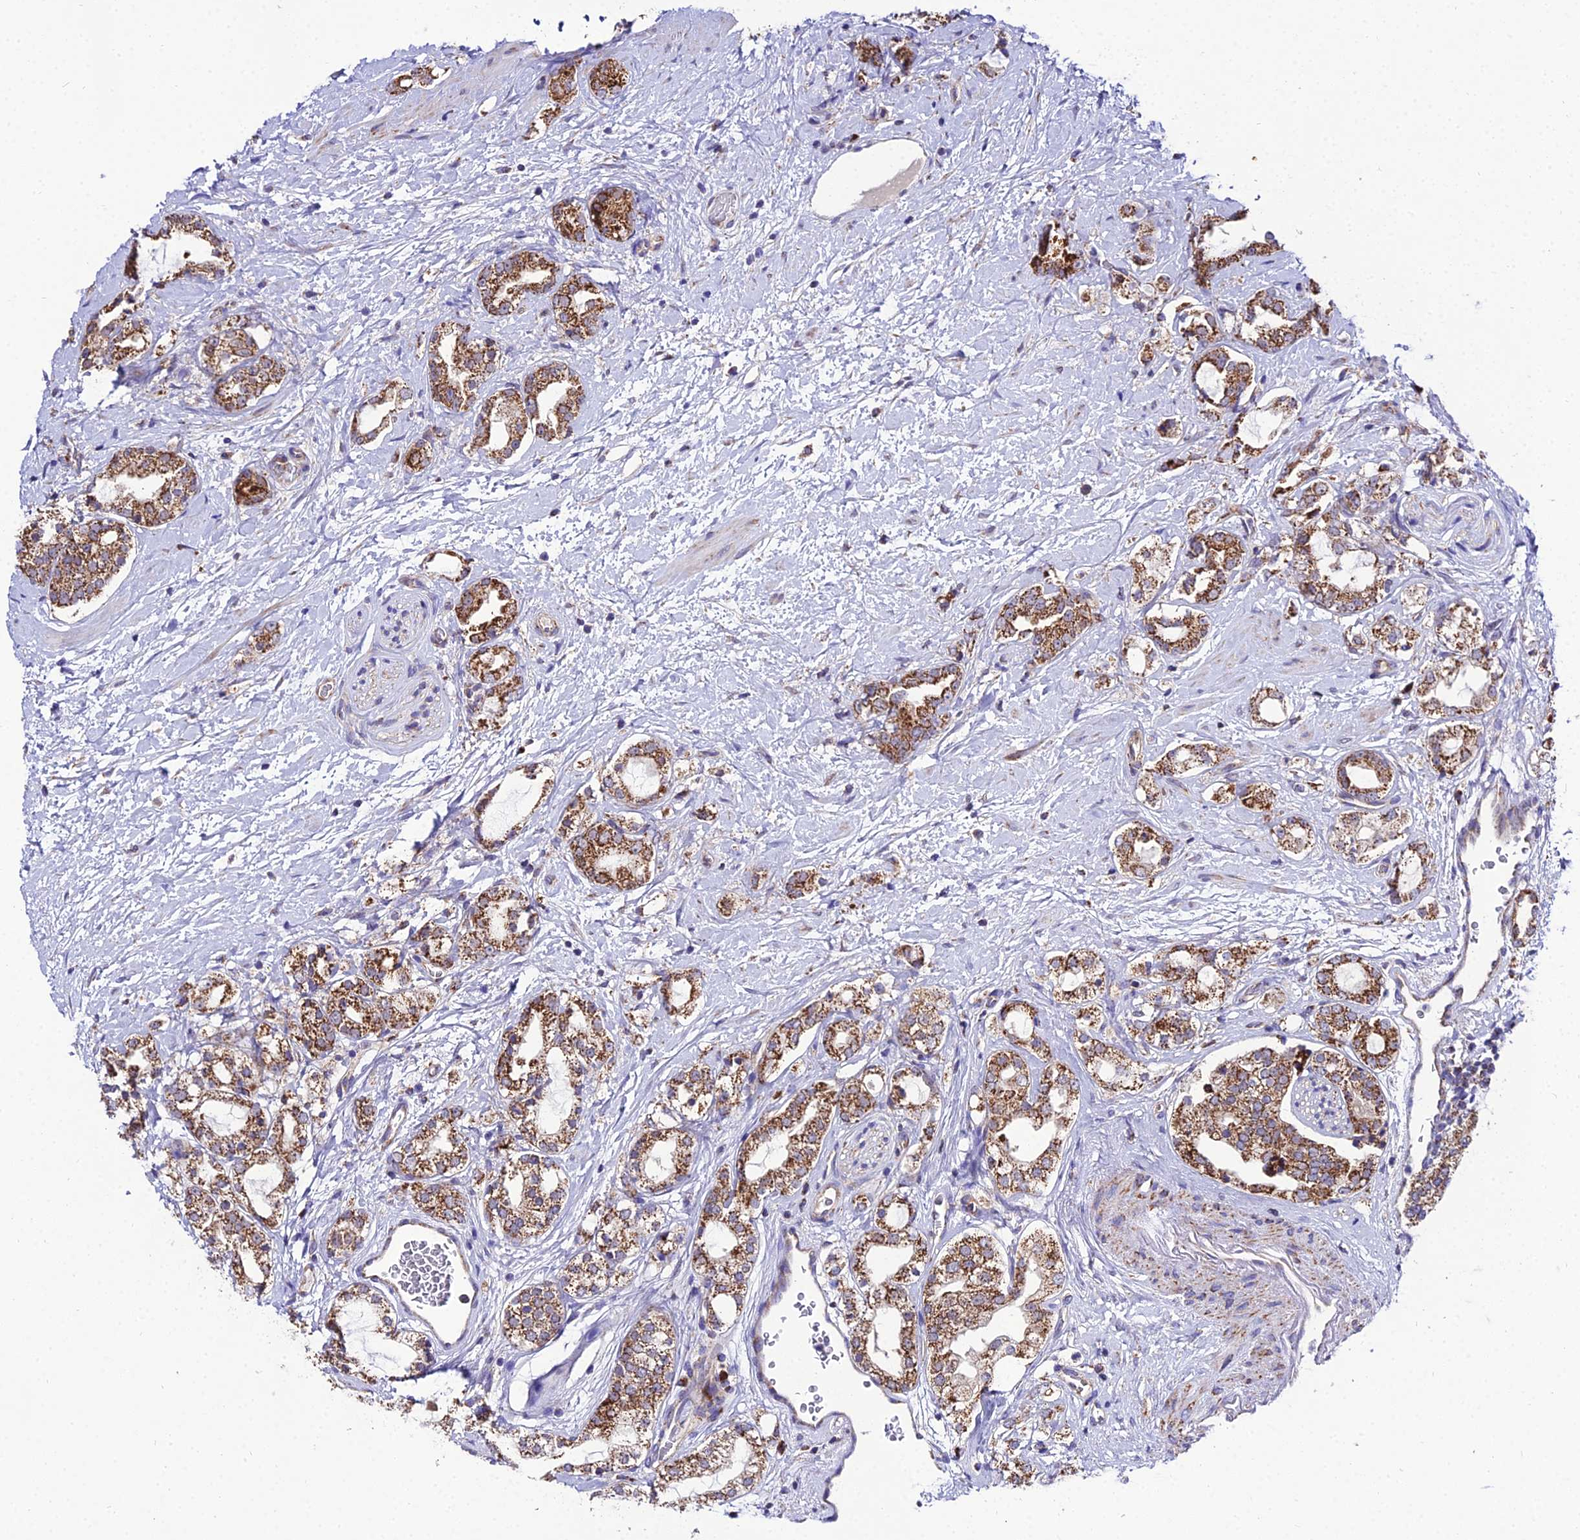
{"staining": {"intensity": "strong", "quantity": ">75%", "location": "cytoplasmic/membranous"}, "tissue": "prostate cancer", "cell_type": "Tumor cells", "image_type": "cancer", "snomed": [{"axis": "morphology", "description": "Adenocarcinoma, High grade"}, {"axis": "topography", "description": "Prostate"}], "caption": "DAB (3,3'-diaminobenzidine) immunohistochemical staining of human high-grade adenocarcinoma (prostate) shows strong cytoplasmic/membranous protein staining in about >75% of tumor cells.", "gene": "PSMD2", "patient": {"sex": "male", "age": 64}}